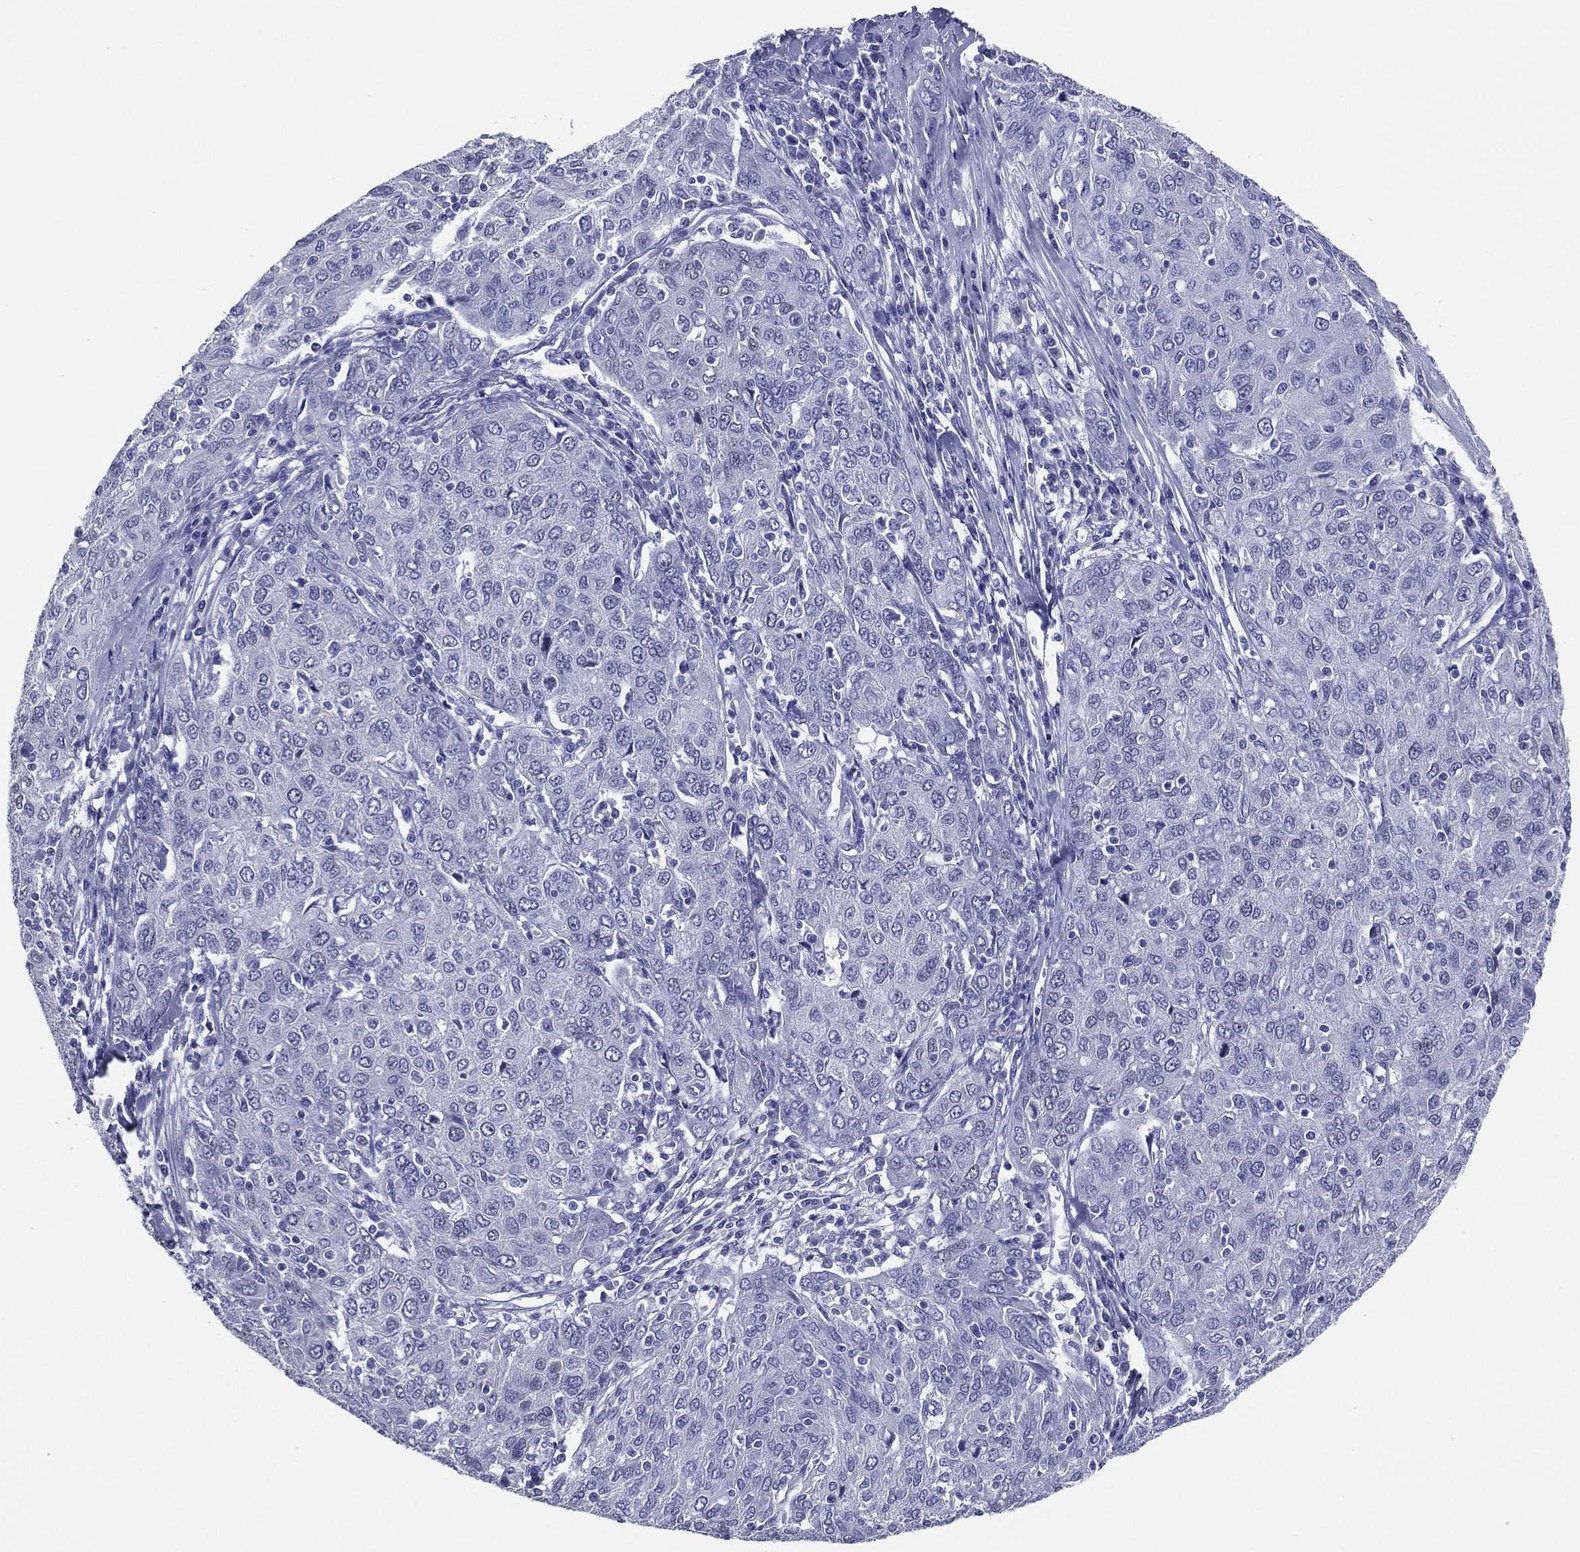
{"staining": {"intensity": "negative", "quantity": "none", "location": "none"}, "tissue": "ovarian cancer", "cell_type": "Tumor cells", "image_type": "cancer", "snomed": [{"axis": "morphology", "description": "Carcinoma, endometroid"}, {"axis": "topography", "description": "Ovary"}], "caption": "The IHC histopathology image has no significant expression in tumor cells of ovarian cancer tissue.", "gene": "TFAP2A", "patient": {"sex": "female", "age": 50}}